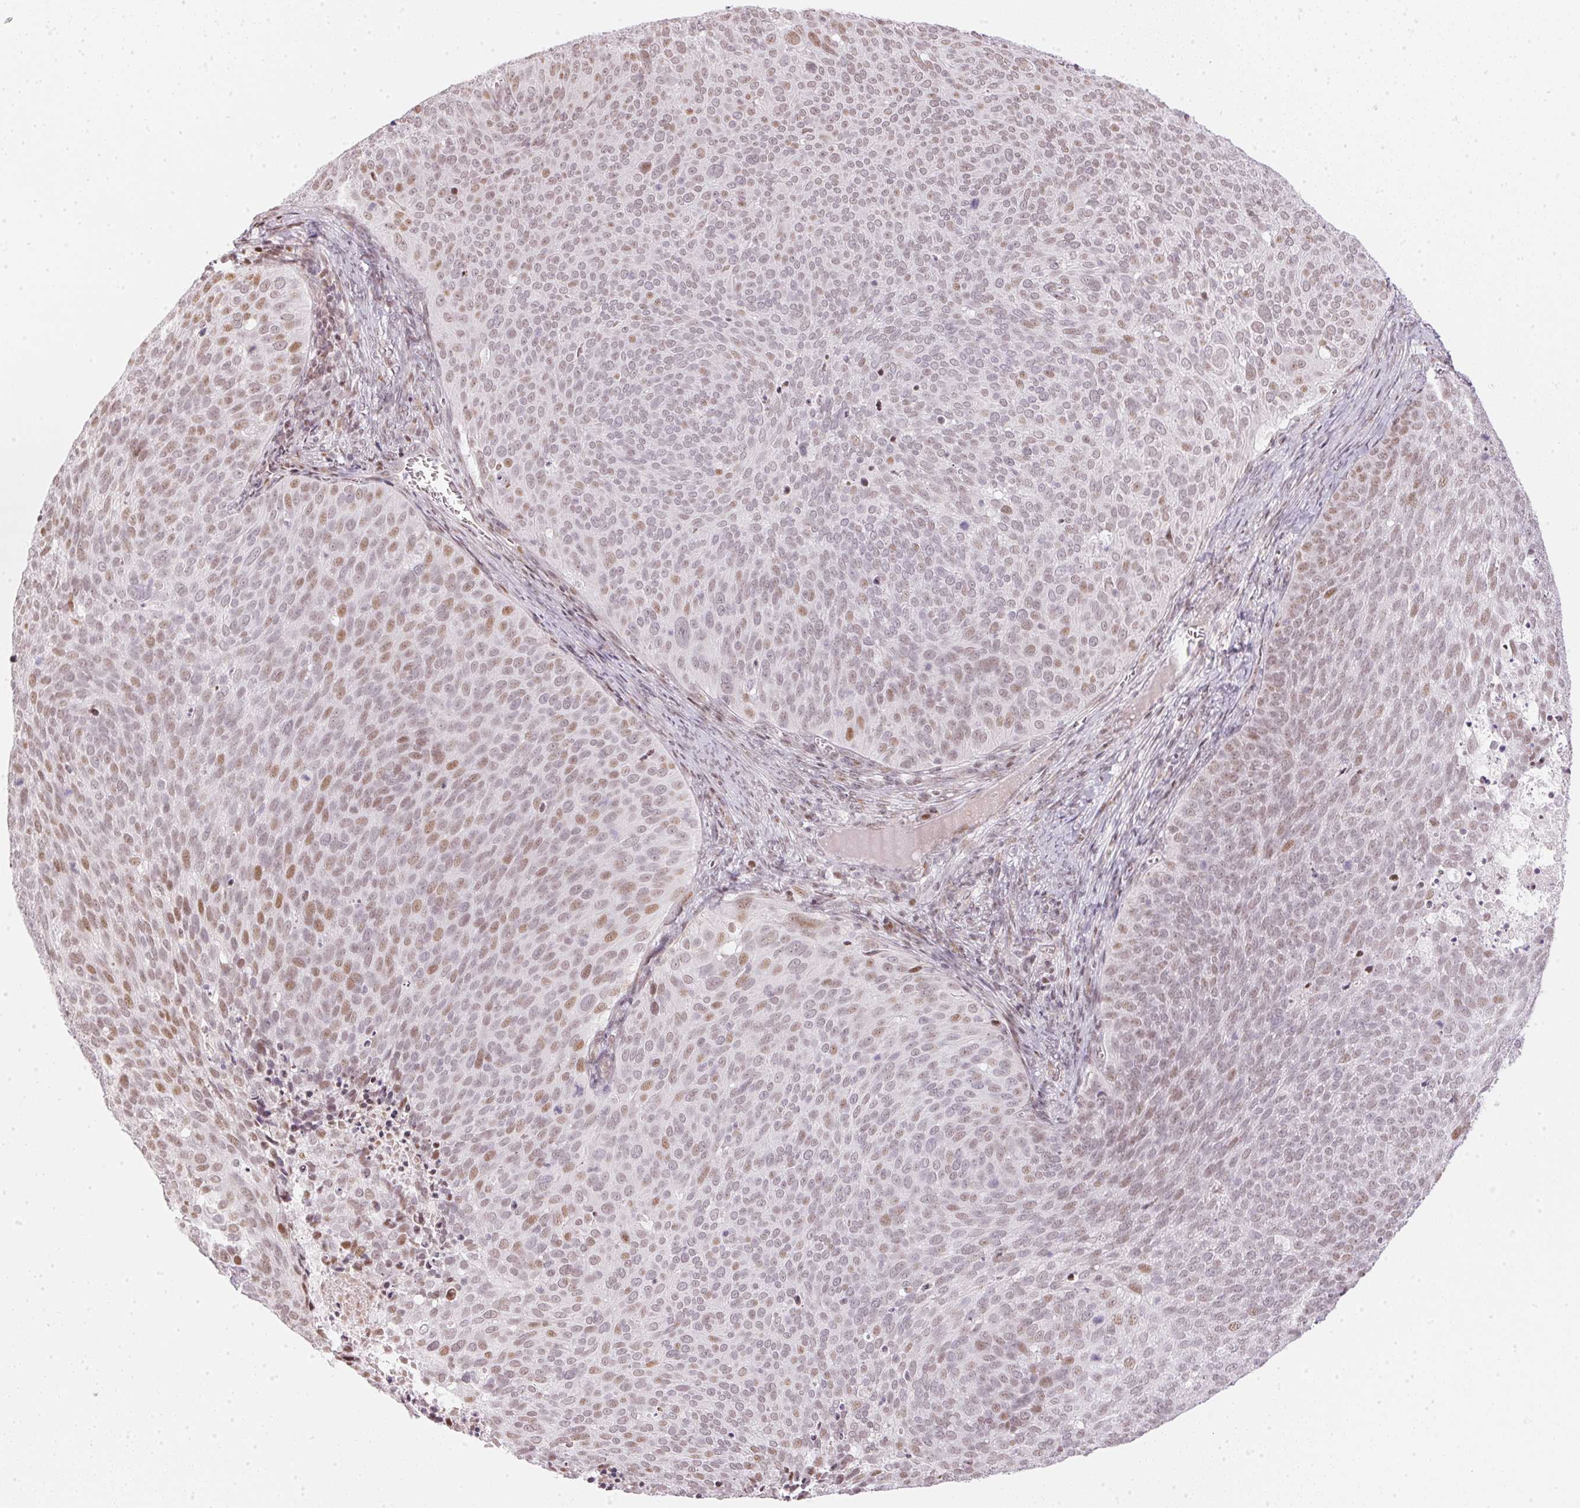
{"staining": {"intensity": "moderate", "quantity": "<25%", "location": "nuclear"}, "tissue": "cervical cancer", "cell_type": "Tumor cells", "image_type": "cancer", "snomed": [{"axis": "morphology", "description": "Squamous cell carcinoma, NOS"}, {"axis": "topography", "description": "Cervix"}], "caption": "Protein expression analysis of cervical squamous cell carcinoma shows moderate nuclear positivity in approximately <25% of tumor cells.", "gene": "KAT6A", "patient": {"sex": "female", "age": 39}}